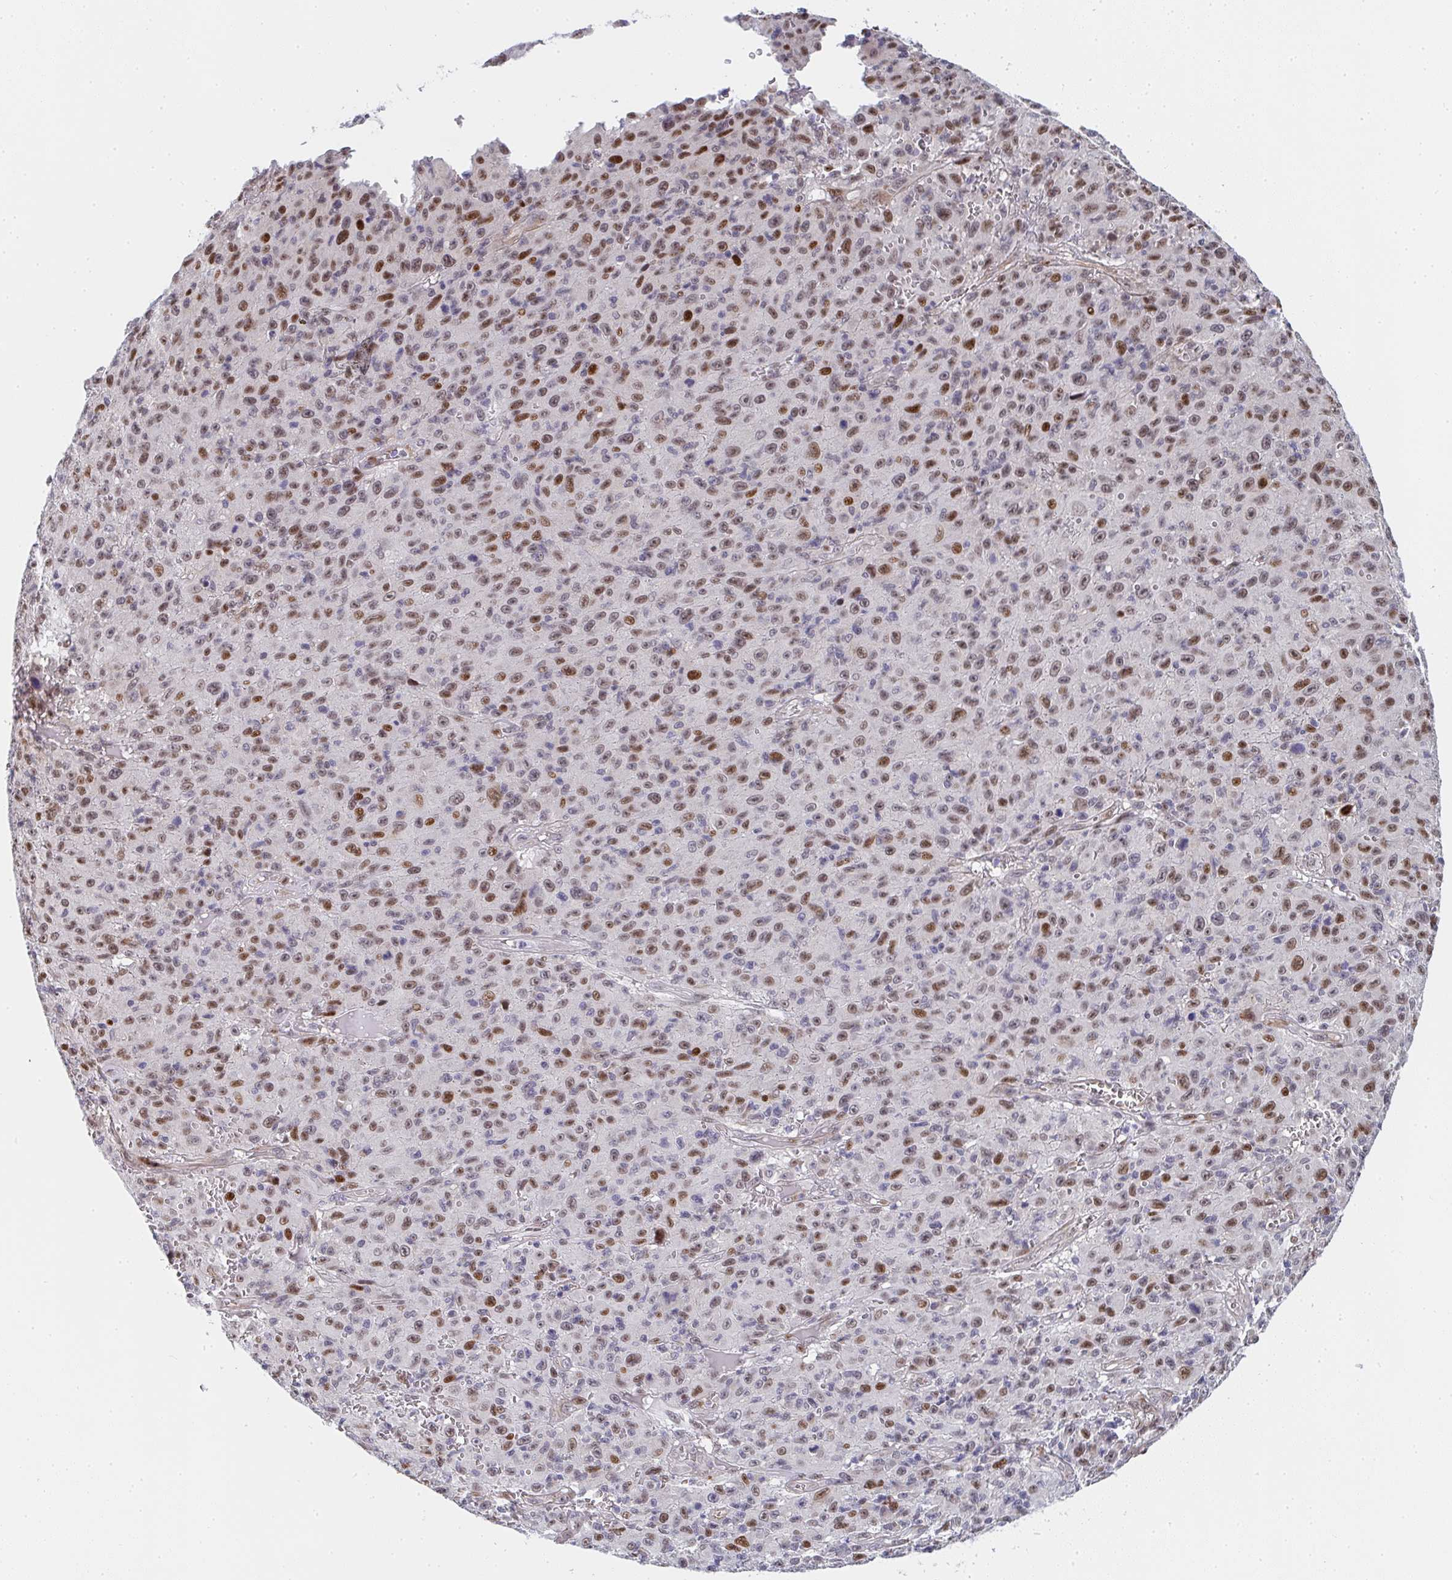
{"staining": {"intensity": "moderate", "quantity": ">75%", "location": "nuclear"}, "tissue": "melanoma", "cell_type": "Tumor cells", "image_type": "cancer", "snomed": [{"axis": "morphology", "description": "Malignant melanoma, NOS"}, {"axis": "topography", "description": "Skin"}], "caption": "IHC histopathology image of human malignant melanoma stained for a protein (brown), which shows medium levels of moderate nuclear positivity in approximately >75% of tumor cells.", "gene": "ZIC3", "patient": {"sex": "male", "age": 46}}